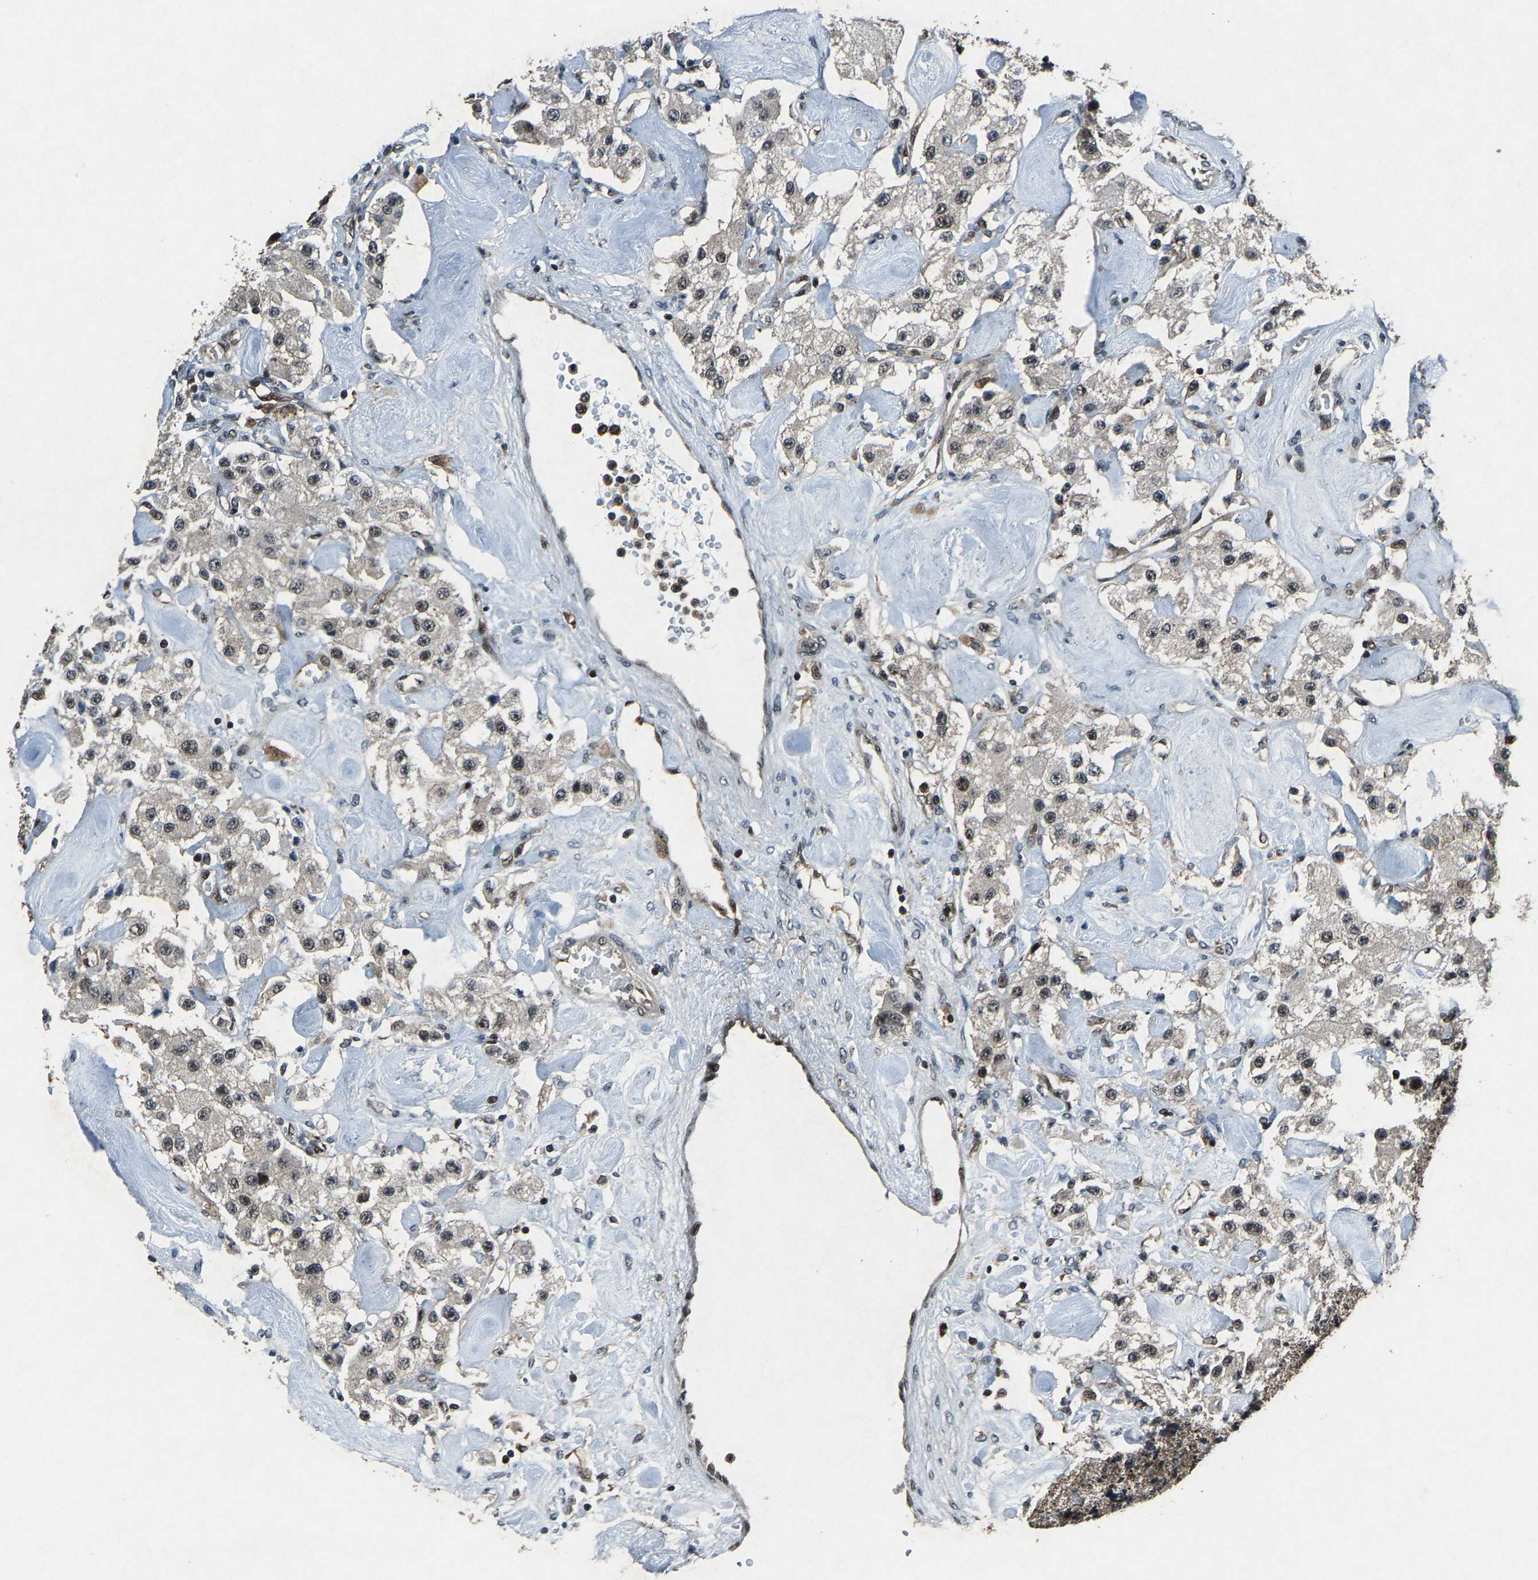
{"staining": {"intensity": "weak", "quantity": "25%-75%", "location": "nuclear"}, "tissue": "carcinoid", "cell_type": "Tumor cells", "image_type": "cancer", "snomed": [{"axis": "morphology", "description": "Carcinoid, malignant, NOS"}, {"axis": "topography", "description": "Pancreas"}], "caption": "Carcinoid stained with a brown dye reveals weak nuclear positive staining in approximately 25%-75% of tumor cells.", "gene": "ATXN3", "patient": {"sex": "male", "age": 41}}